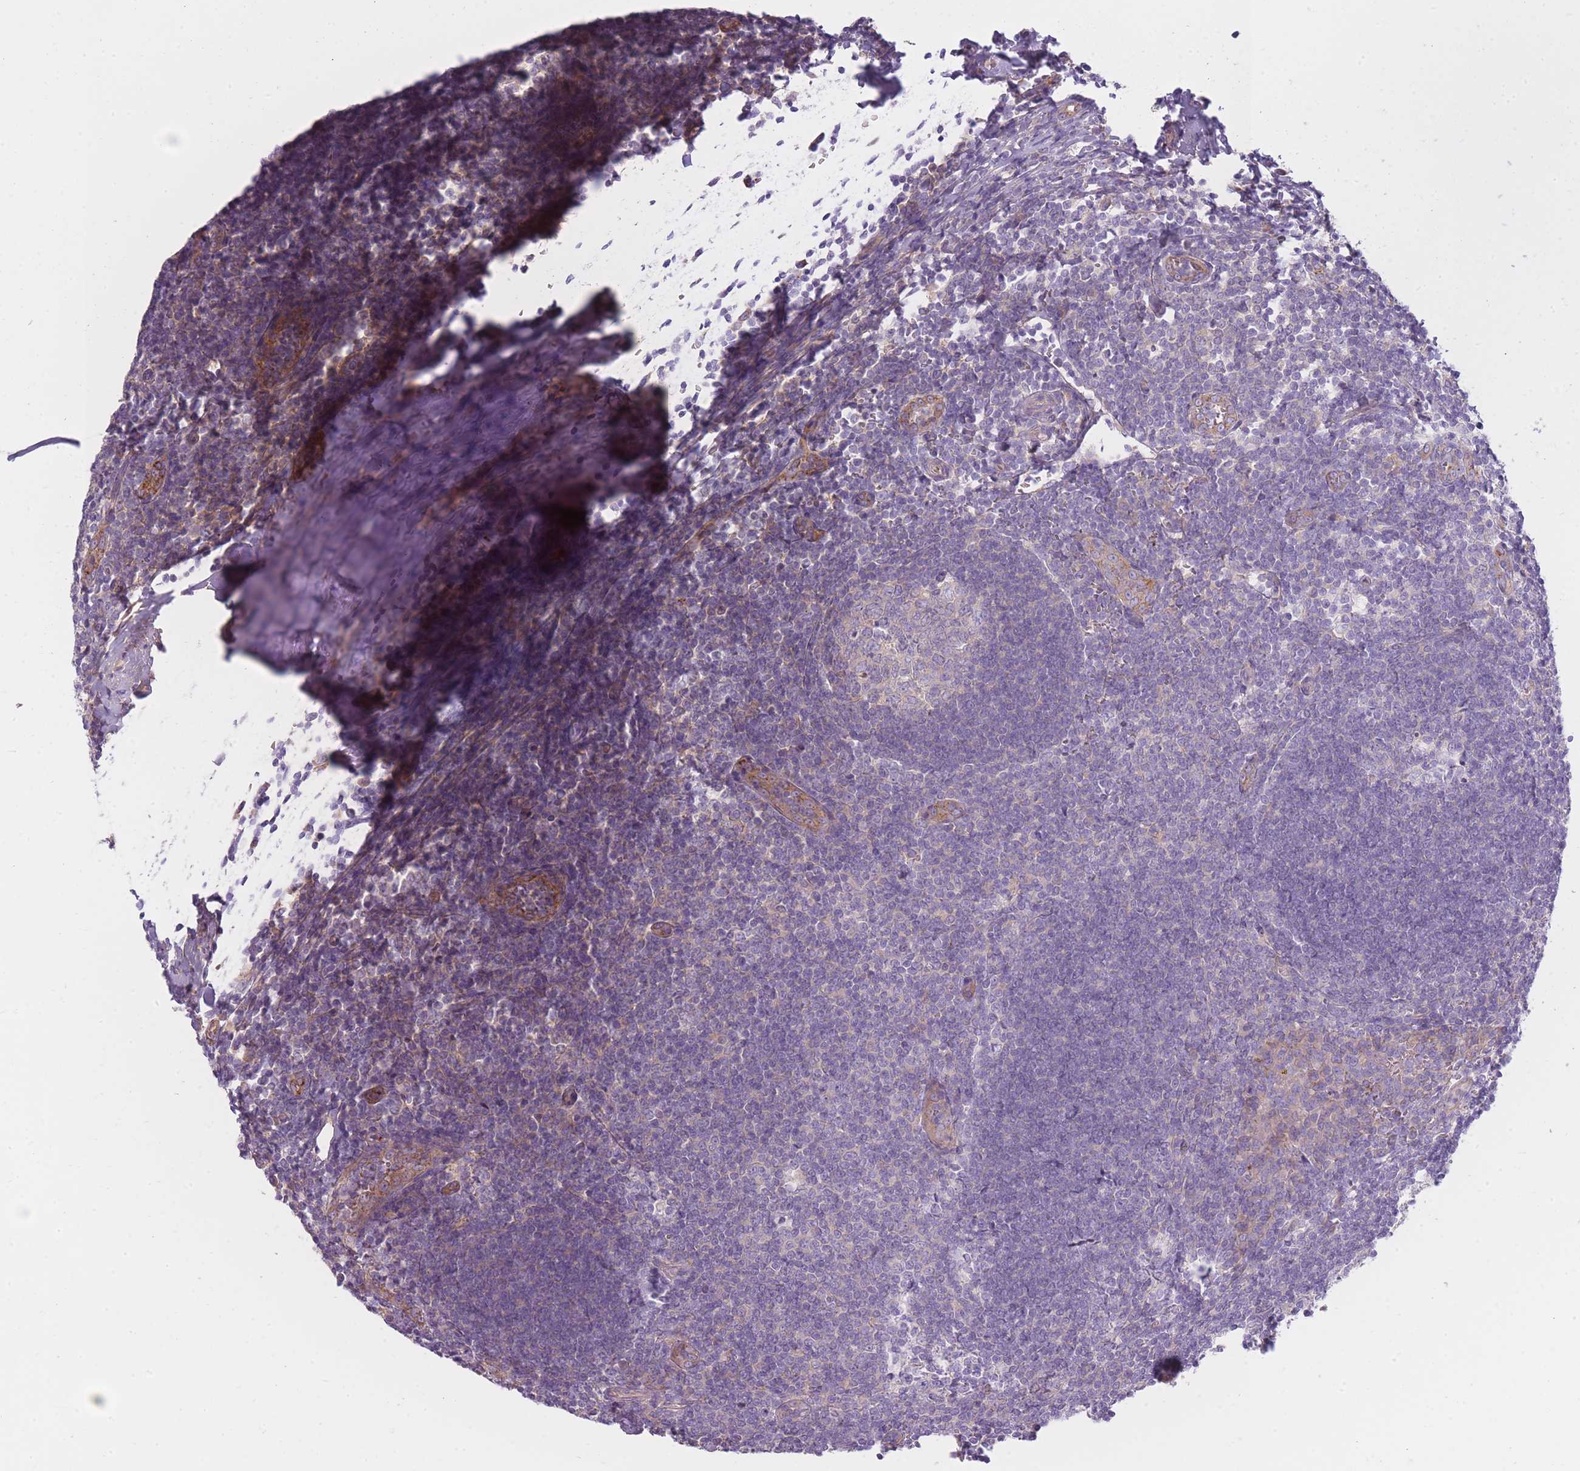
{"staining": {"intensity": "negative", "quantity": "none", "location": "none"}, "tissue": "tonsil", "cell_type": "Germinal center cells", "image_type": "normal", "snomed": [{"axis": "morphology", "description": "Normal tissue, NOS"}, {"axis": "topography", "description": "Tonsil"}], "caption": "IHC photomicrograph of benign tonsil stained for a protein (brown), which exhibits no expression in germinal center cells. Nuclei are stained in blue.", "gene": "AP3M1", "patient": {"sex": "male", "age": 27}}